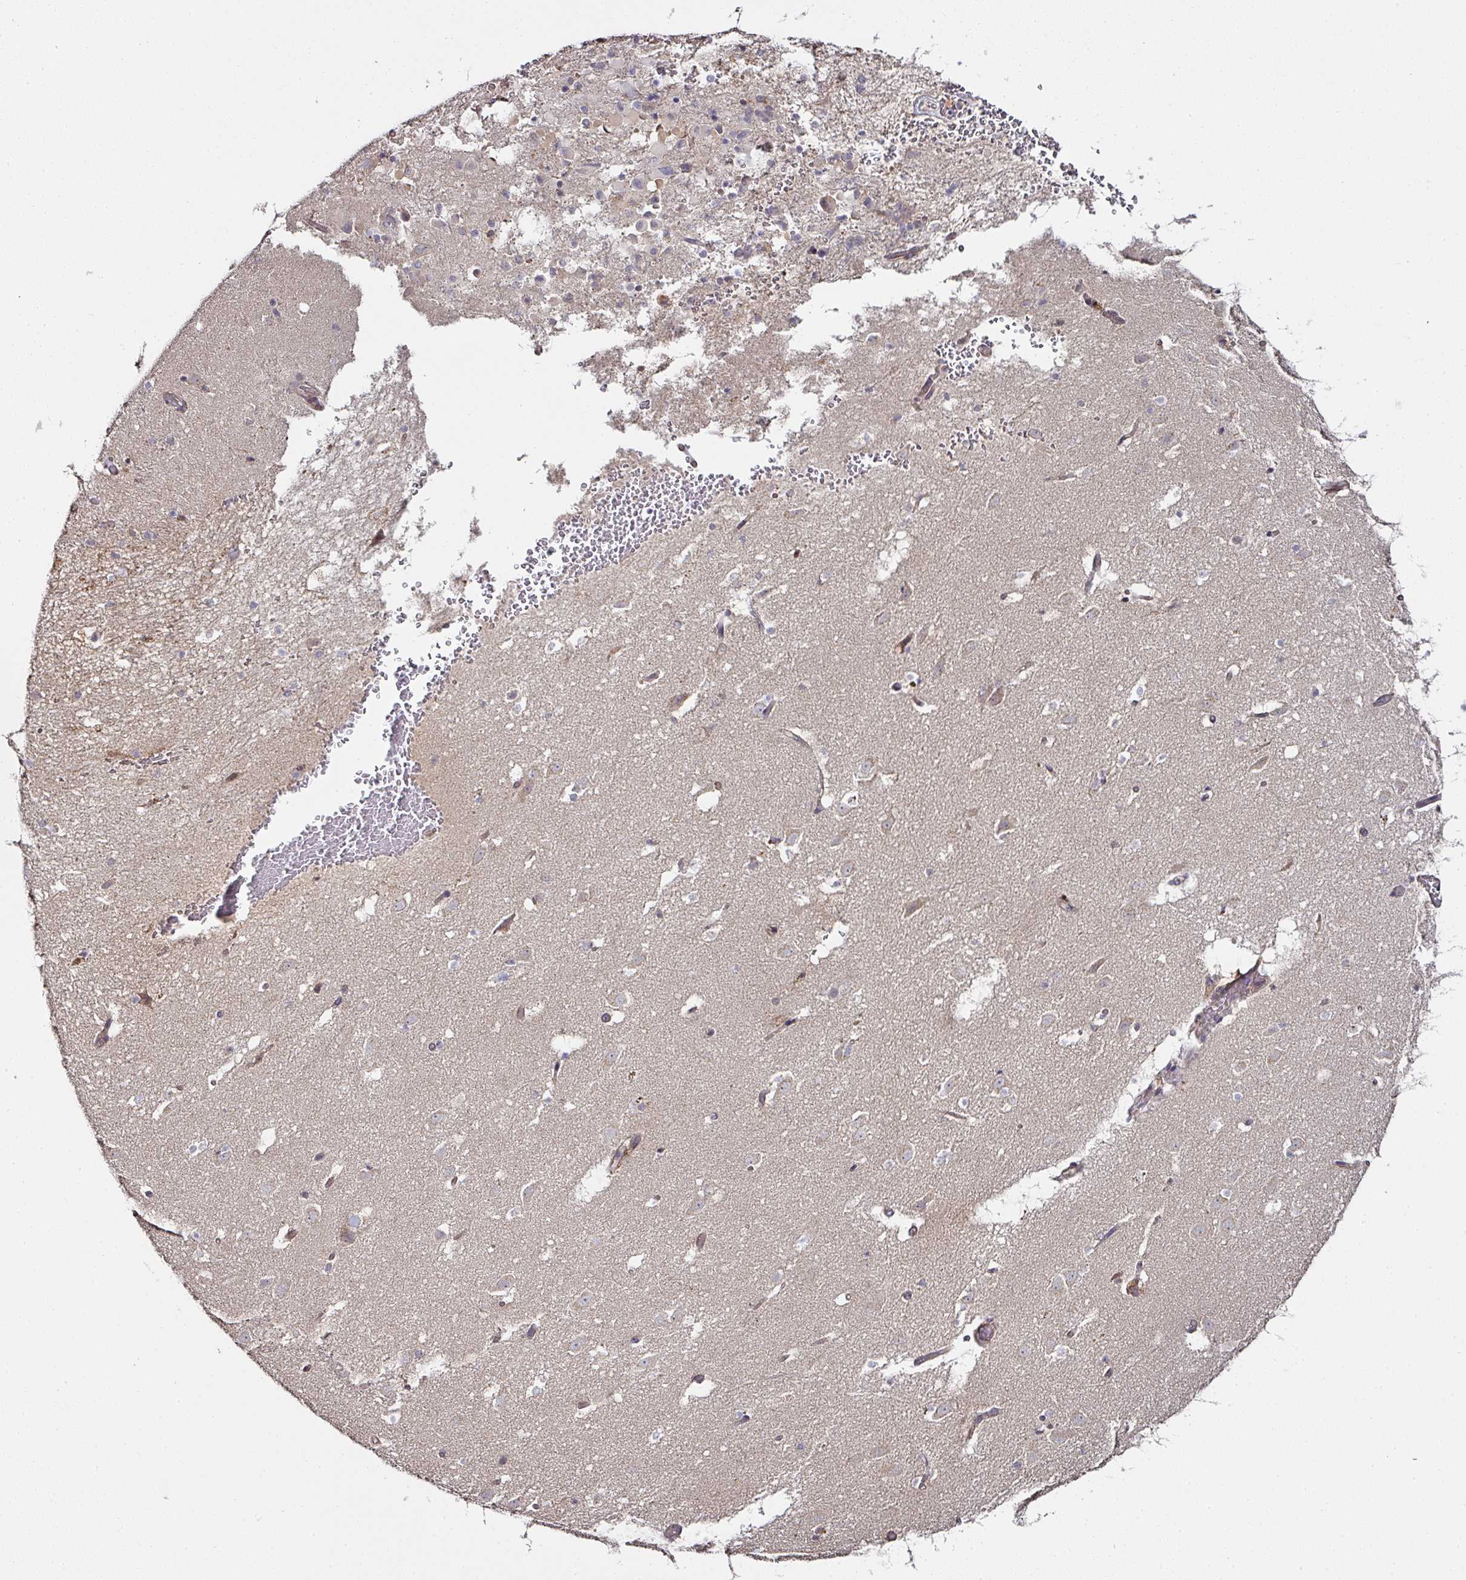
{"staining": {"intensity": "weak", "quantity": "<25%", "location": "cytoplasmic/membranous"}, "tissue": "caudate", "cell_type": "Glial cells", "image_type": "normal", "snomed": [{"axis": "morphology", "description": "Normal tissue, NOS"}, {"axis": "topography", "description": "Lateral ventricle wall"}], "caption": "Image shows no protein positivity in glial cells of normal caudate. (Stains: DAB (3,3'-diaminobenzidine) IHC with hematoxylin counter stain, Microscopy: brightfield microscopy at high magnification).", "gene": "CTDSP2", "patient": {"sex": "male", "age": 37}}